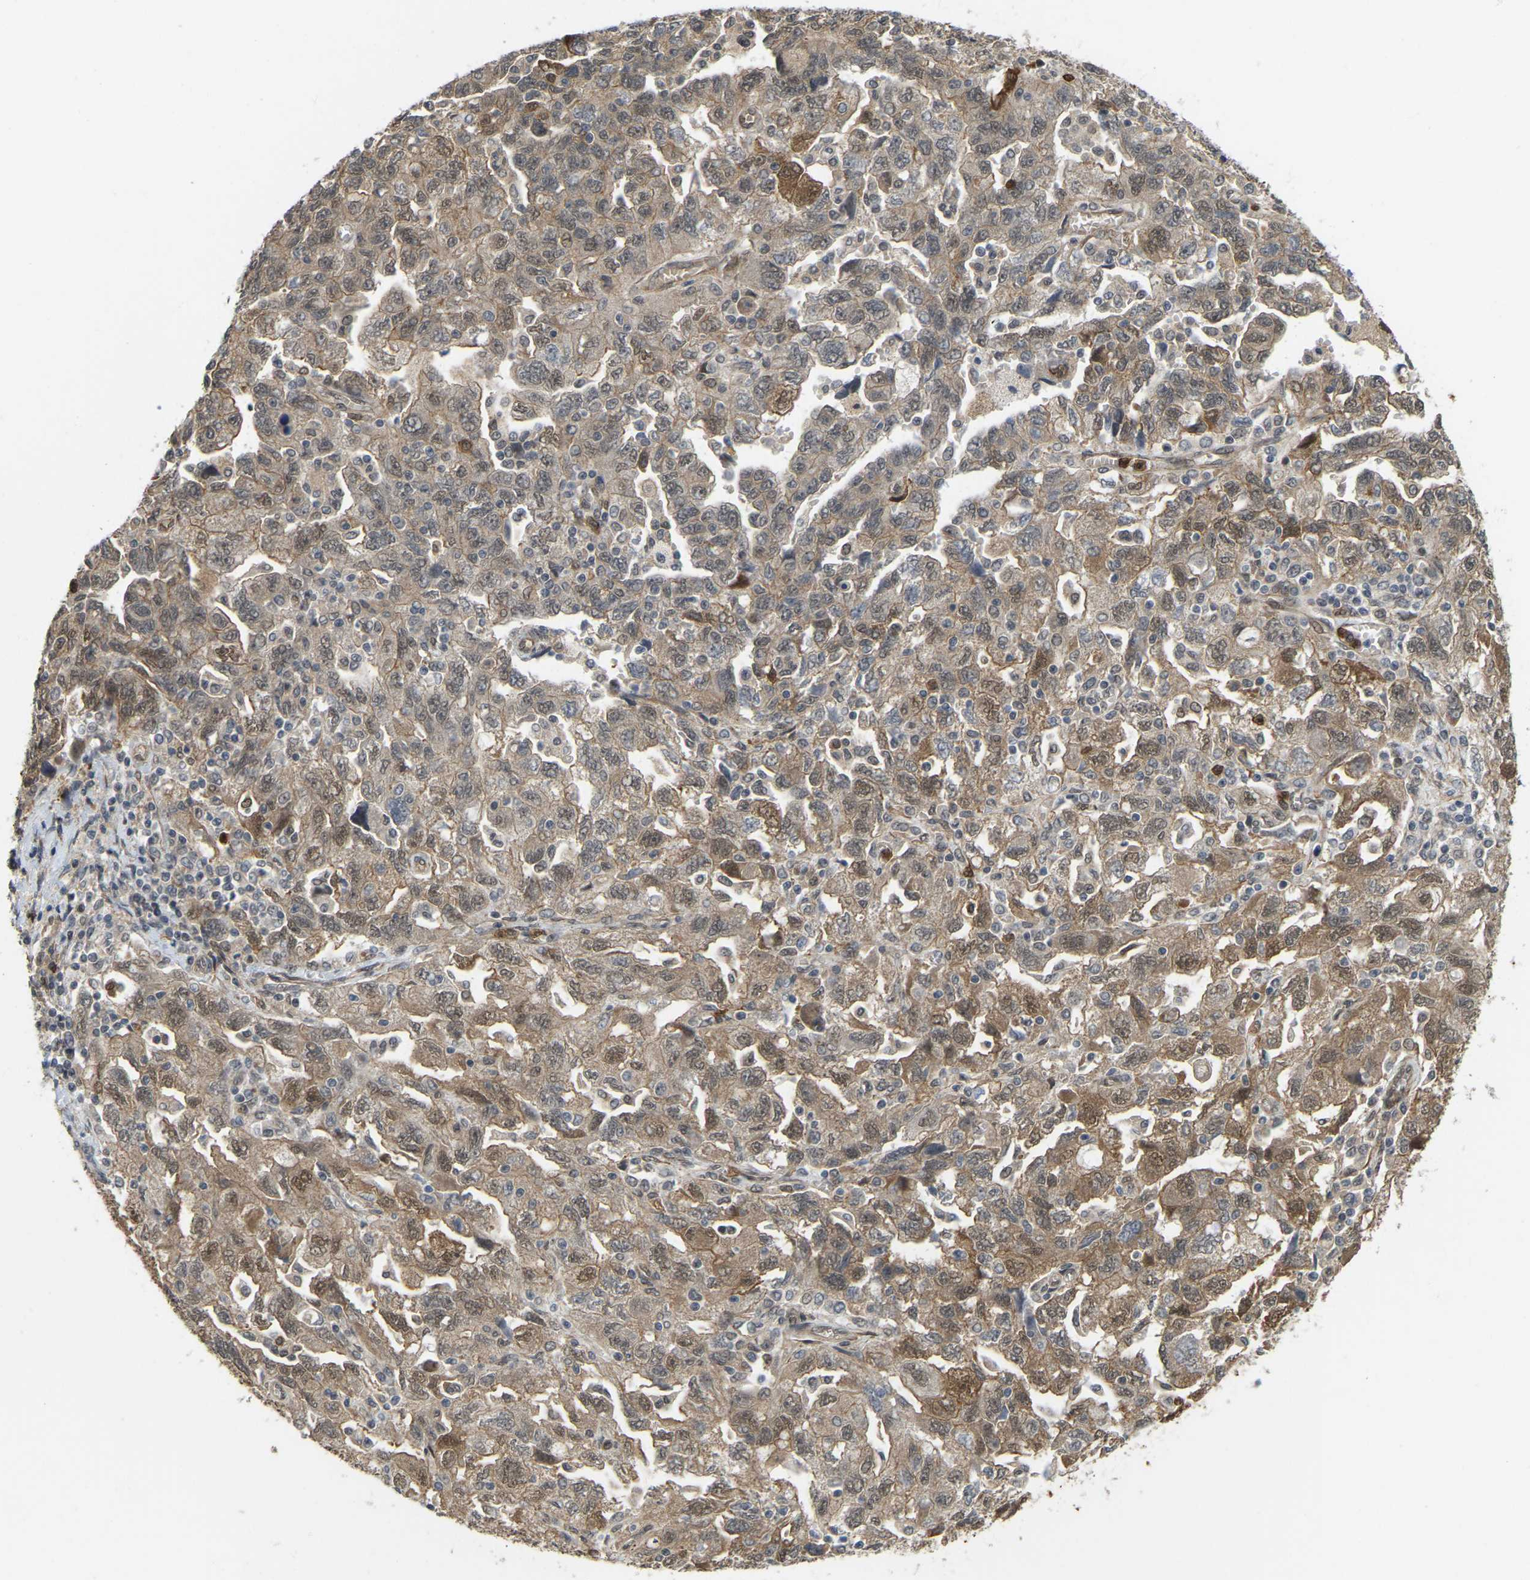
{"staining": {"intensity": "moderate", "quantity": ">75%", "location": "cytoplasmic/membranous"}, "tissue": "ovarian cancer", "cell_type": "Tumor cells", "image_type": "cancer", "snomed": [{"axis": "morphology", "description": "Carcinoma, NOS"}, {"axis": "morphology", "description": "Cystadenocarcinoma, serous, NOS"}, {"axis": "topography", "description": "Ovary"}], "caption": "Immunohistochemical staining of serous cystadenocarcinoma (ovarian) demonstrates moderate cytoplasmic/membranous protein expression in approximately >75% of tumor cells.", "gene": "SERPINB5", "patient": {"sex": "female", "age": 69}}